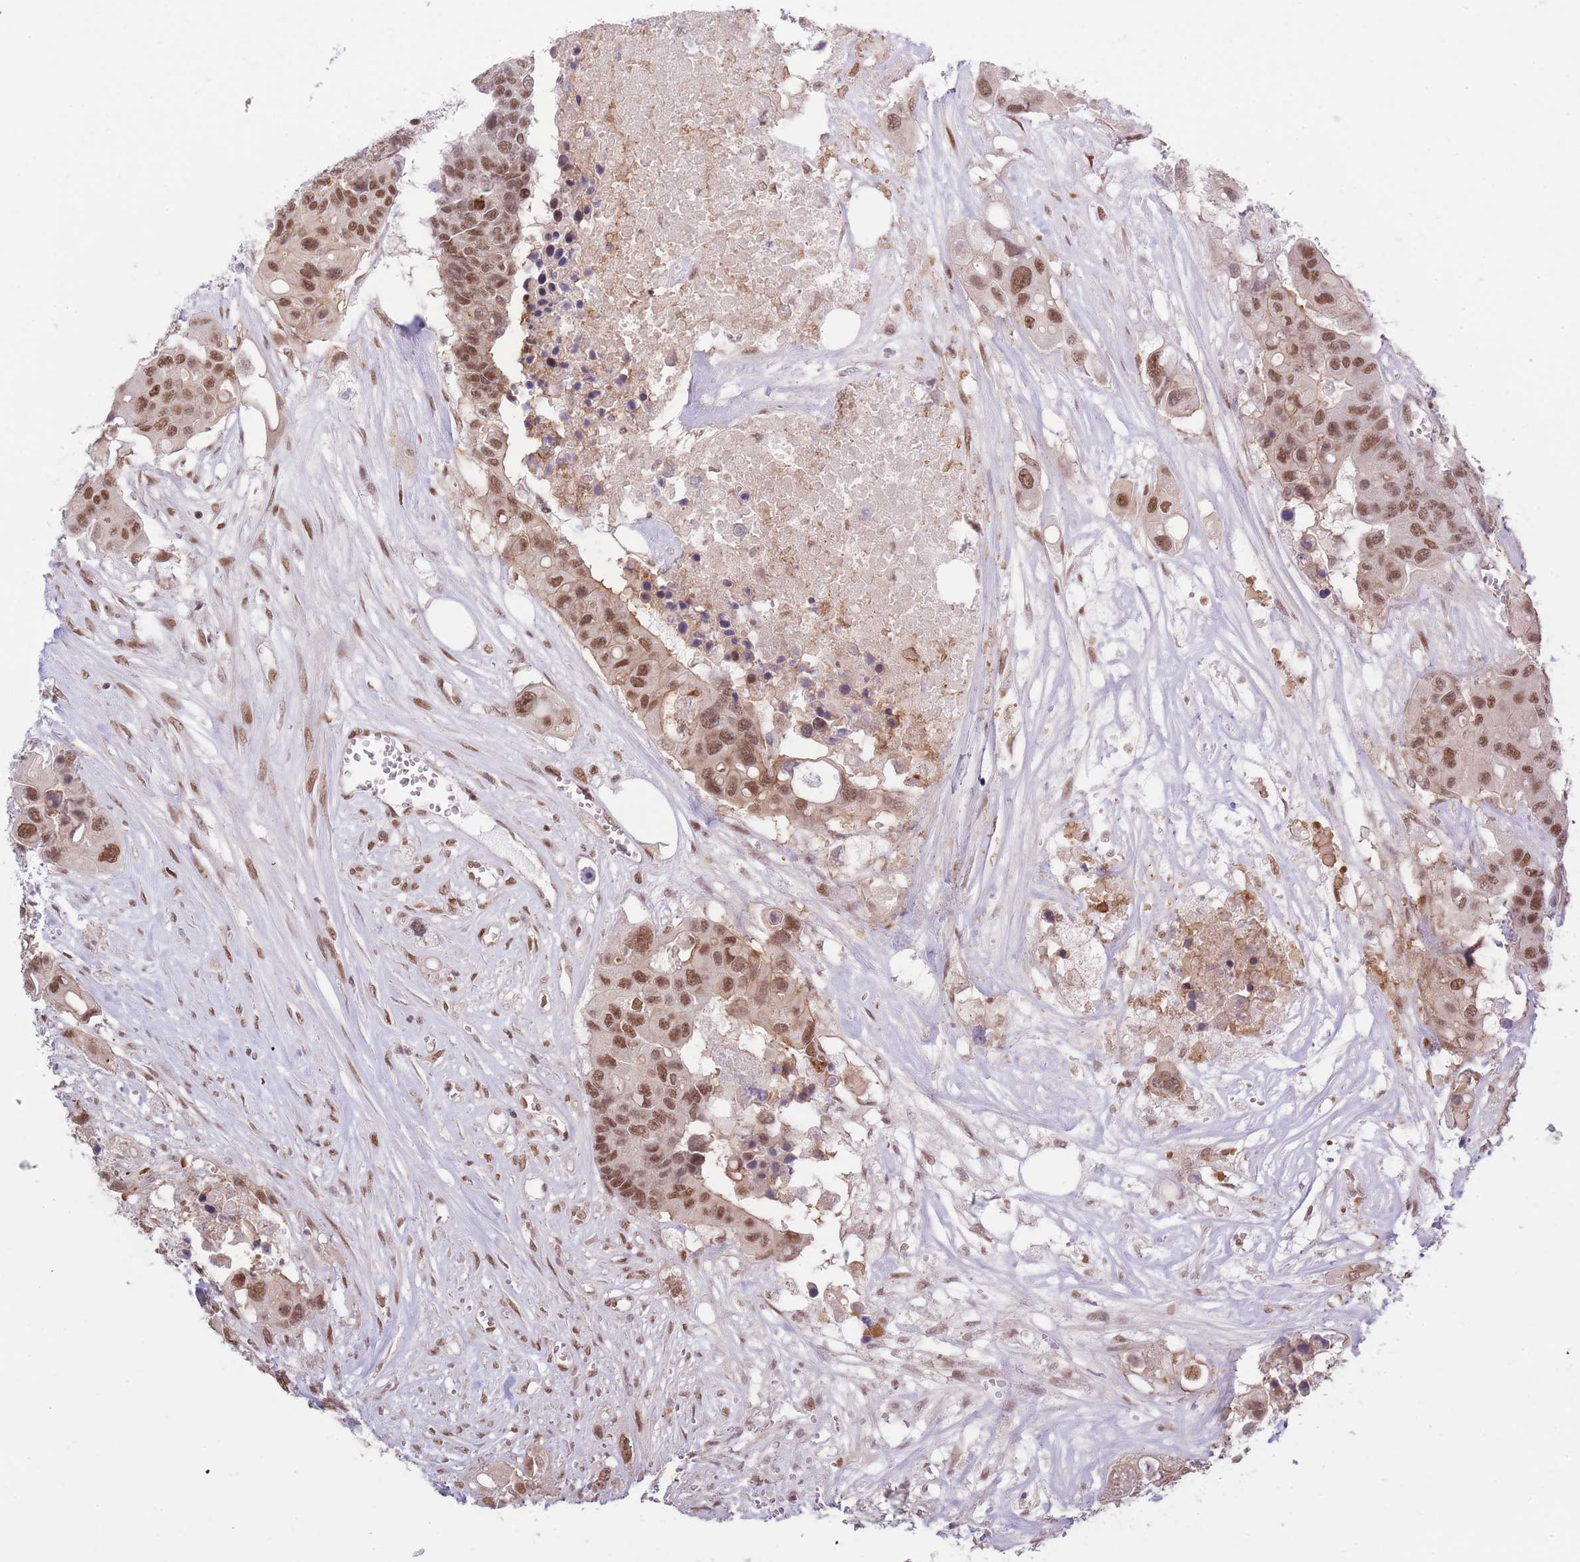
{"staining": {"intensity": "moderate", "quantity": ">75%", "location": "nuclear"}, "tissue": "colorectal cancer", "cell_type": "Tumor cells", "image_type": "cancer", "snomed": [{"axis": "morphology", "description": "Adenocarcinoma, NOS"}, {"axis": "topography", "description": "Colon"}], "caption": "Protein expression analysis of colorectal cancer displays moderate nuclear positivity in about >75% of tumor cells.", "gene": "CARD8", "patient": {"sex": "male", "age": 77}}